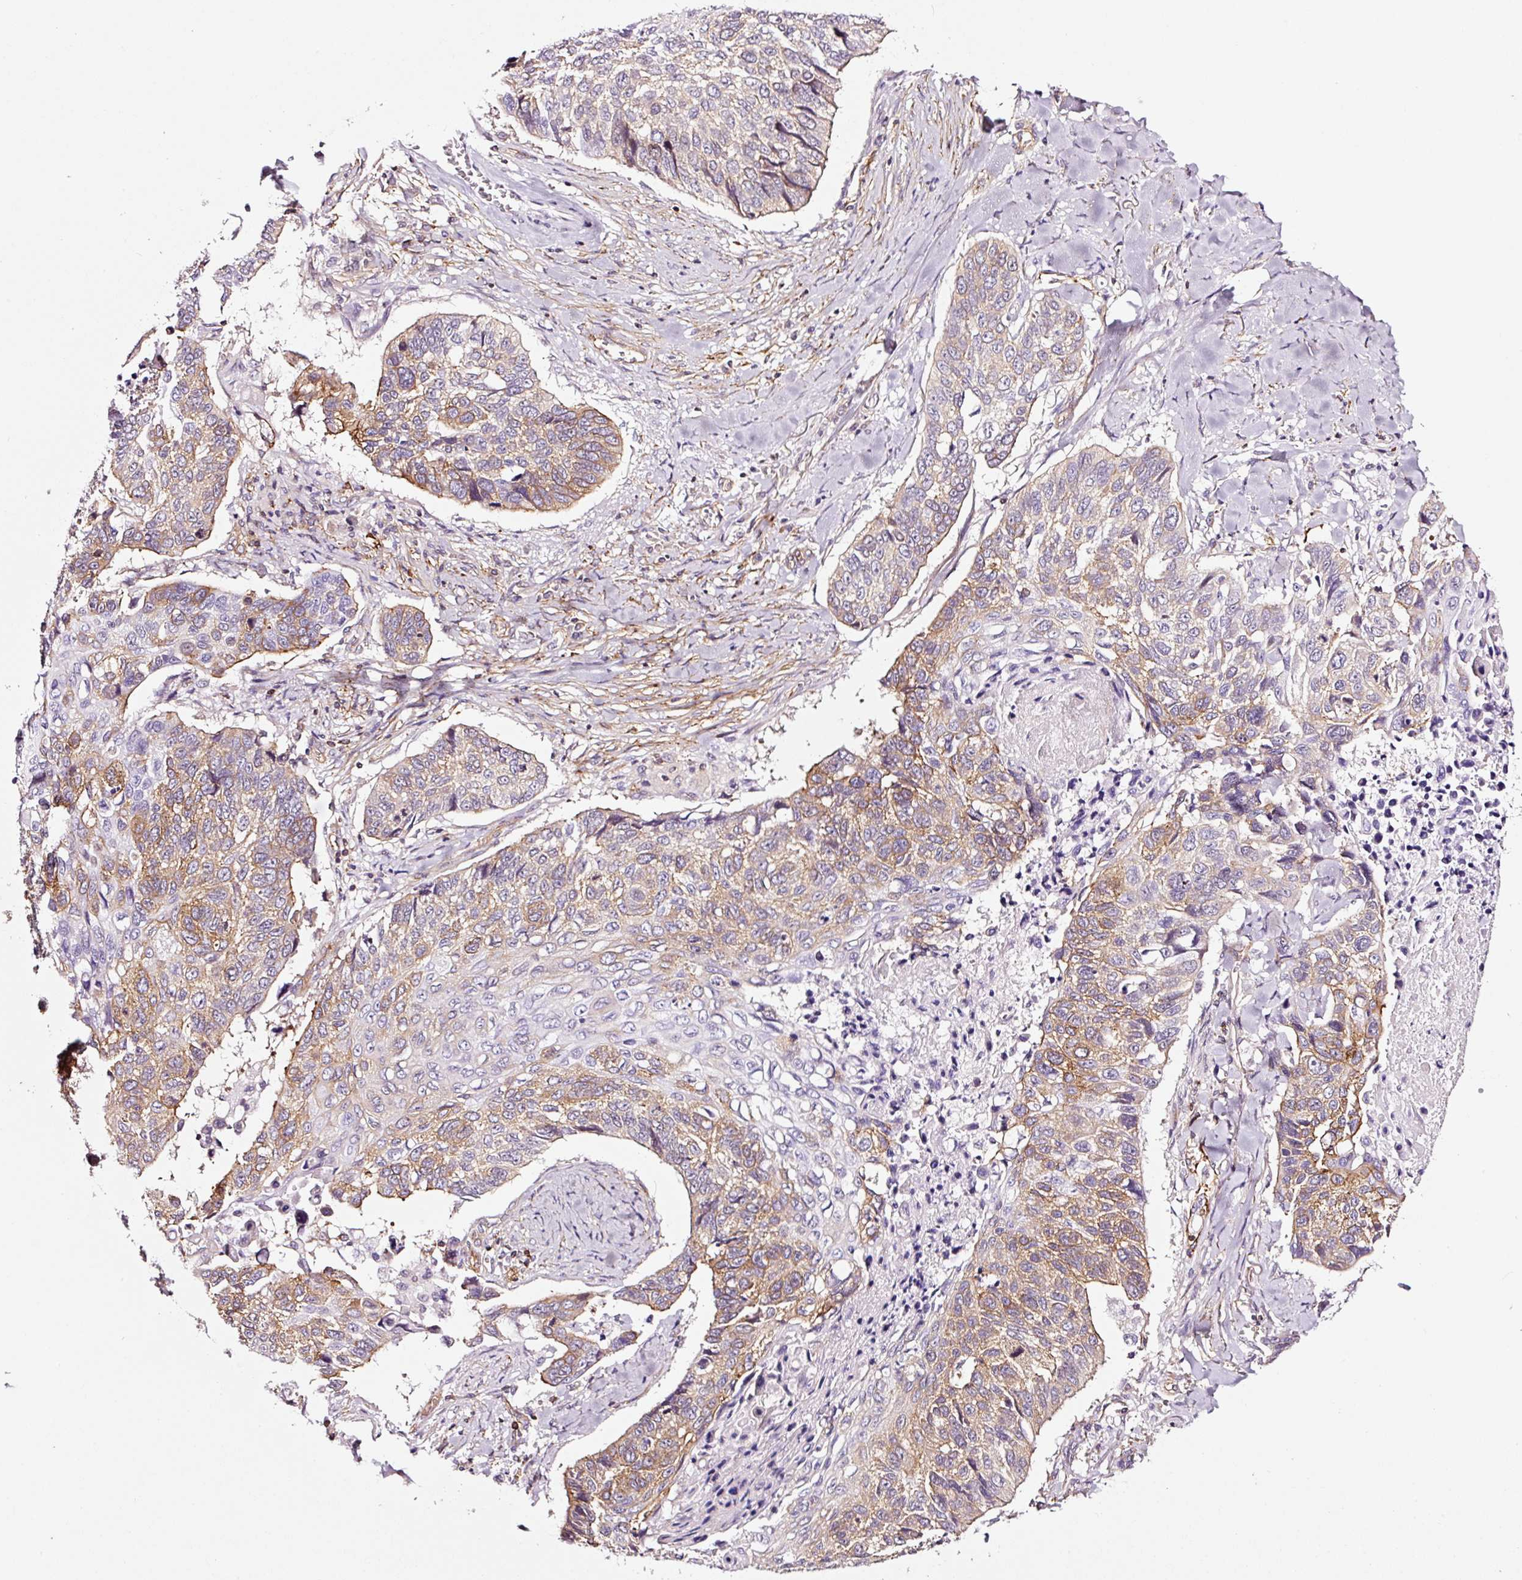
{"staining": {"intensity": "moderate", "quantity": "25%-75%", "location": "cytoplasmic/membranous"}, "tissue": "lung cancer", "cell_type": "Tumor cells", "image_type": "cancer", "snomed": [{"axis": "morphology", "description": "Squamous cell carcinoma, NOS"}, {"axis": "topography", "description": "Lung"}], "caption": "Human lung cancer stained with a brown dye reveals moderate cytoplasmic/membranous positive expression in approximately 25%-75% of tumor cells.", "gene": "ADD3", "patient": {"sex": "male", "age": 62}}